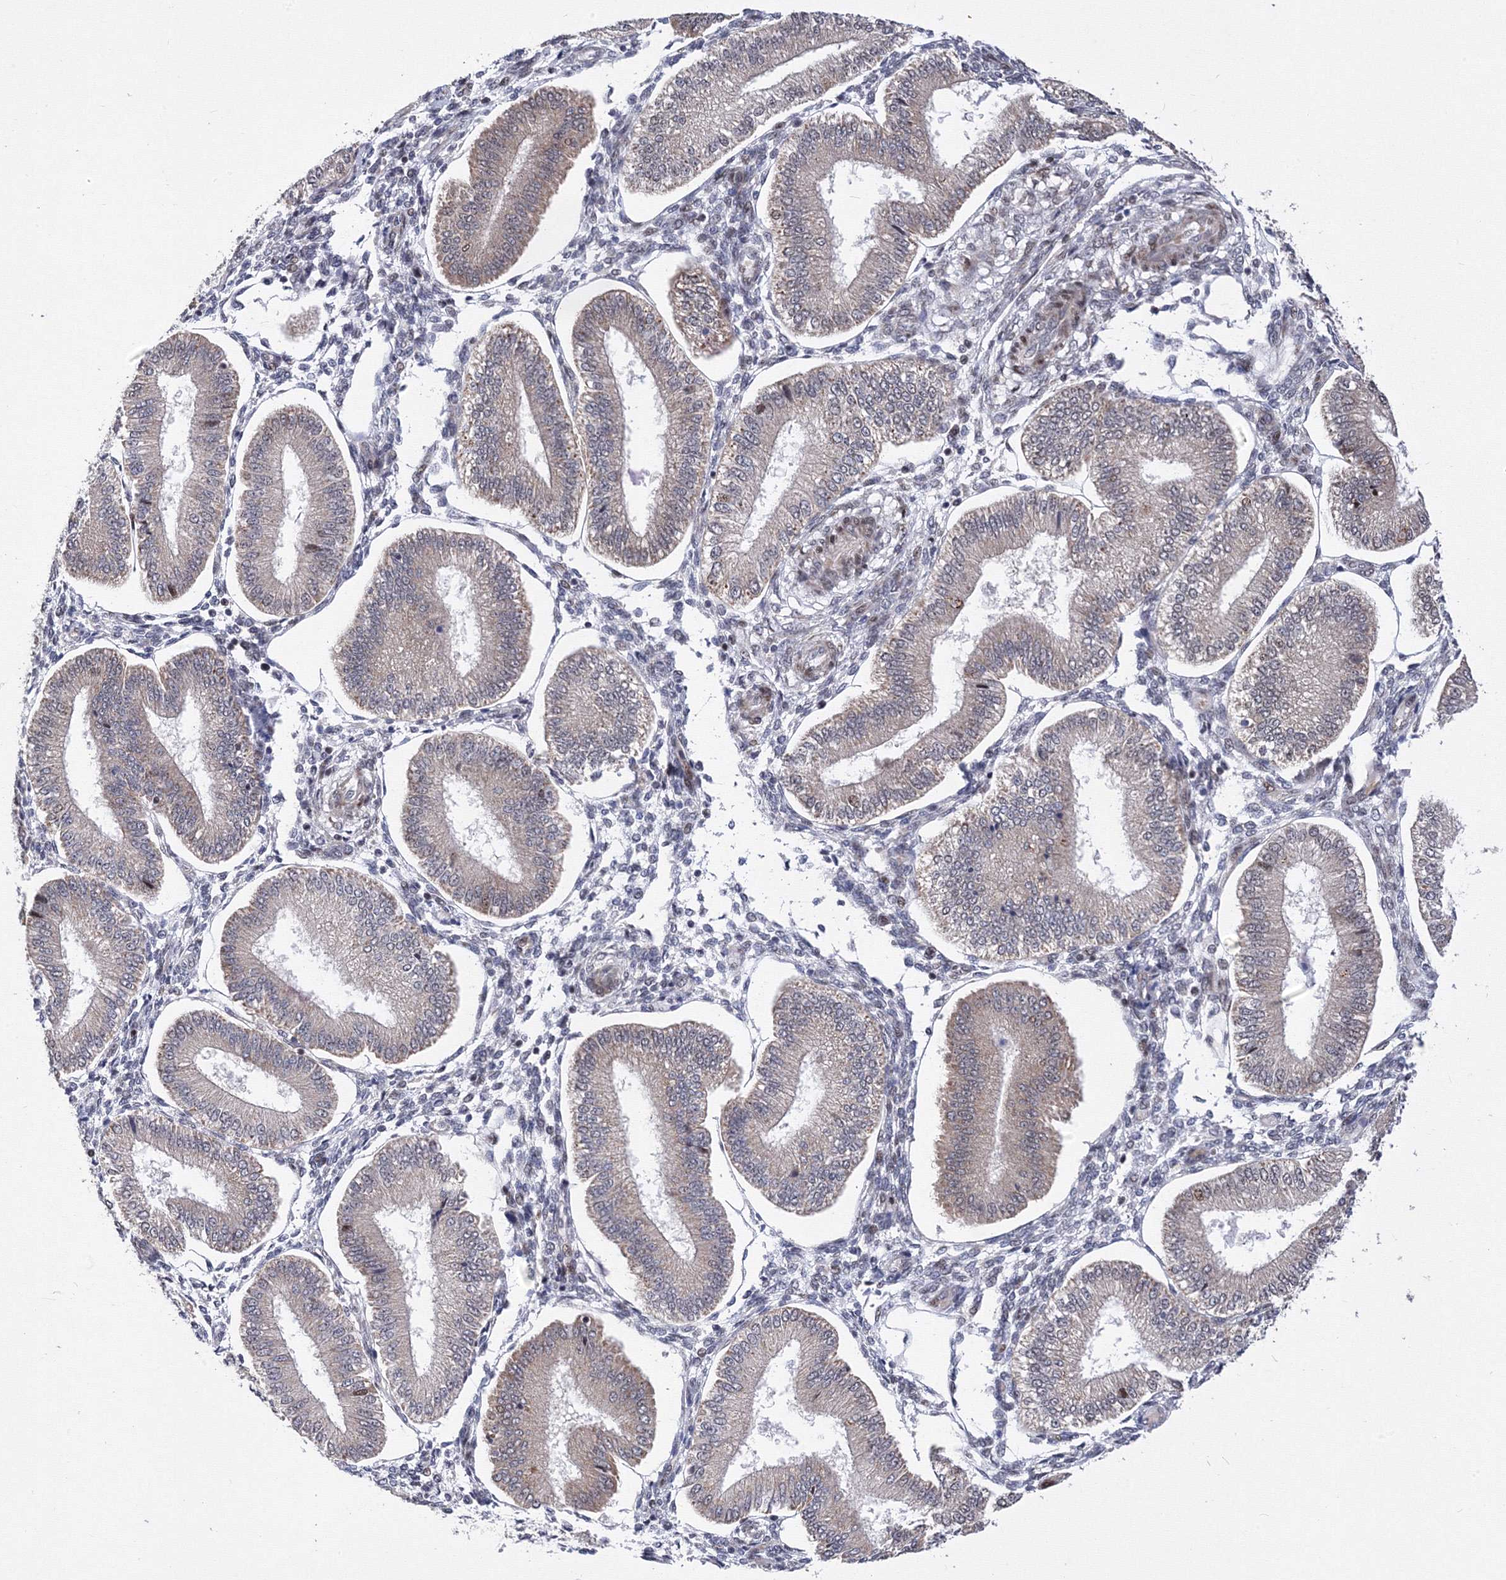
{"staining": {"intensity": "moderate", "quantity": "<25%", "location": "cytoplasmic/membranous,nuclear"}, "tissue": "endometrium", "cell_type": "Cells in endometrial stroma", "image_type": "normal", "snomed": [{"axis": "morphology", "description": "Normal tissue, NOS"}, {"axis": "topography", "description": "Endometrium"}], "caption": "Protein positivity by immunohistochemistry (IHC) shows moderate cytoplasmic/membranous,nuclear staining in approximately <25% of cells in endometrial stroma in benign endometrium. Ihc stains the protein in brown and the nuclei are stained blue.", "gene": "GPN1", "patient": {"sex": "female", "age": 39}}